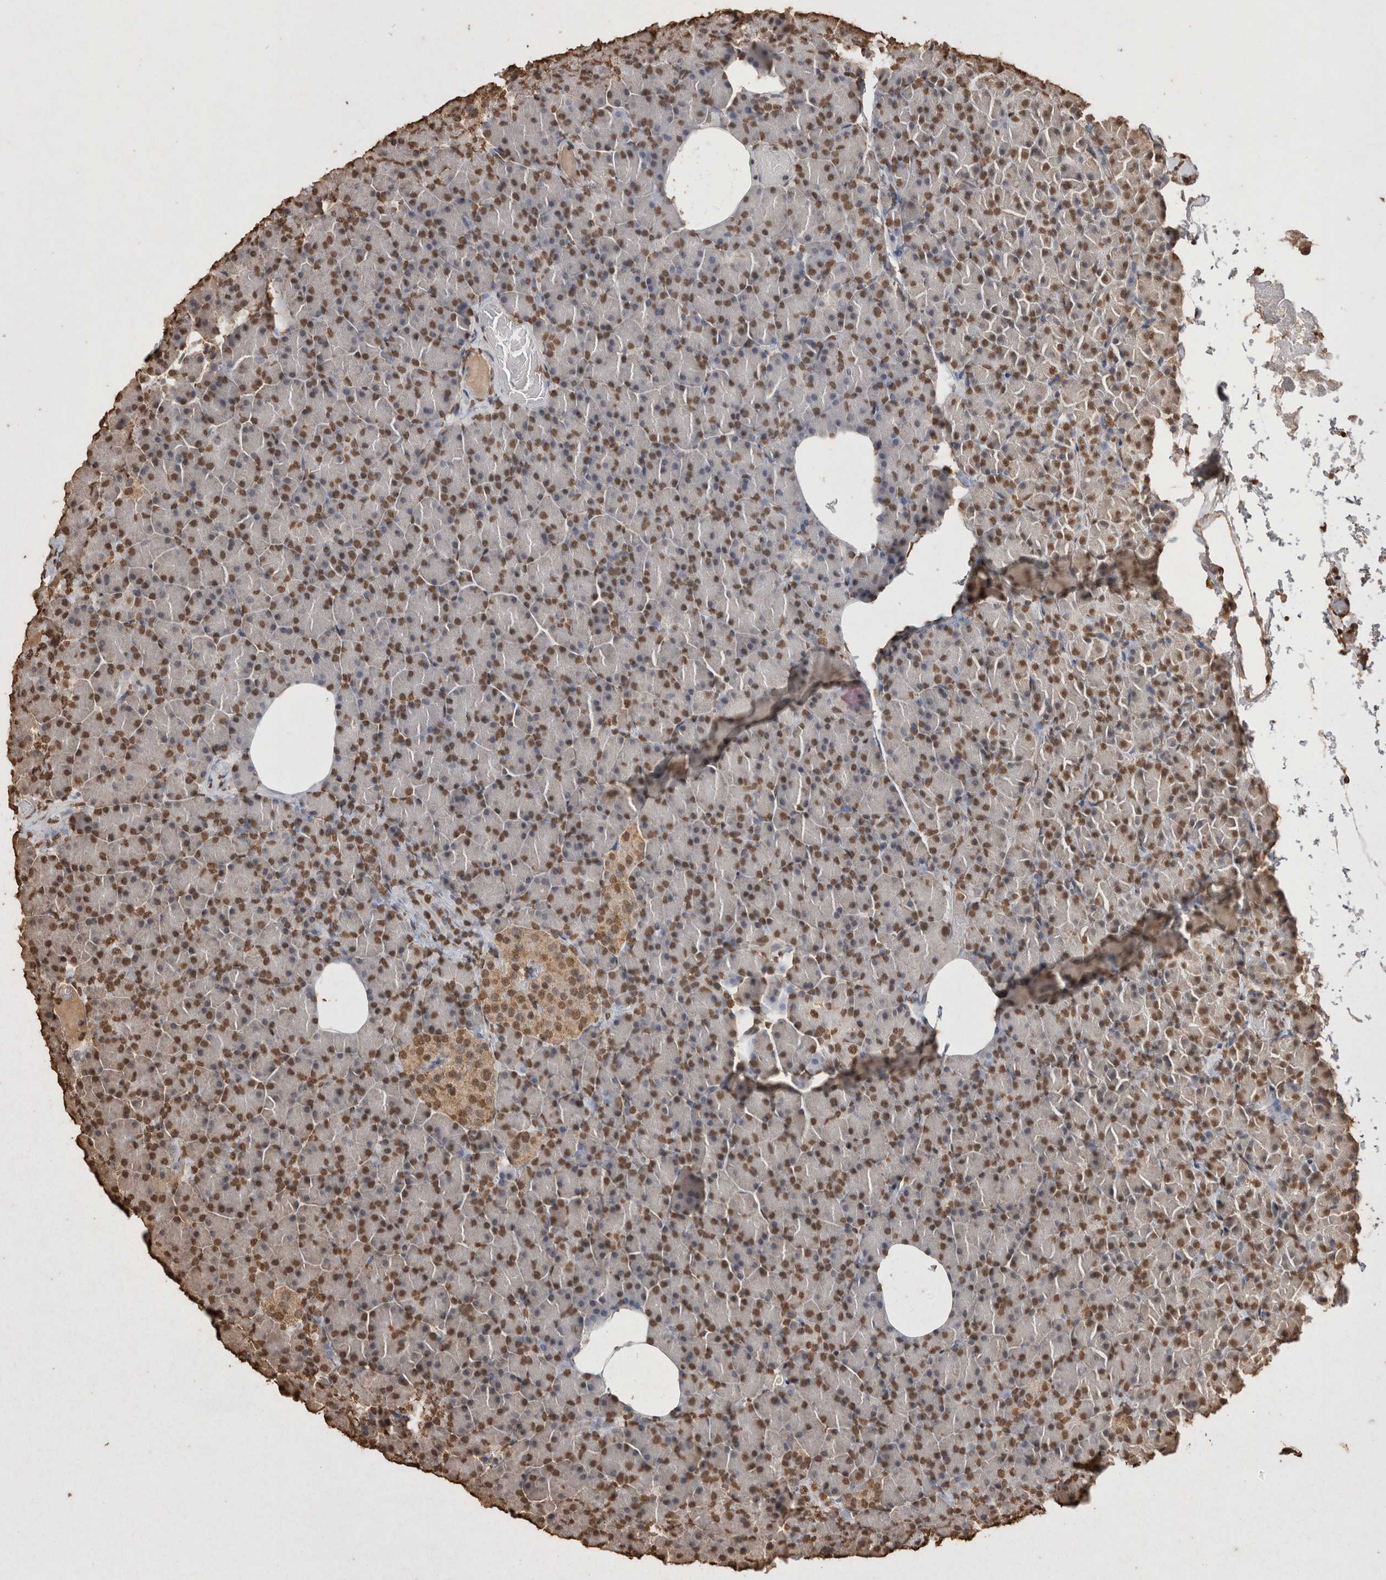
{"staining": {"intensity": "moderate", "quantity": ">75%", "location": "nuclear"}, "tissue": "pancreas", "cell_type": "Exocrine glandular cells", "image_type": "normal", "snomed": [{"axis": "morphology", "description": "Normal tissue, NOS"}, {"axis": "topography", "description": "Pancreas"}], "caption": "Immunohistochemical staining of benign human pancreas displays medium levels of moderate nuclear expression in approximately >75% of exocrine glandular cells.", "gene": "POU5F1", "patient": {"sex": "female", "age": 43}}